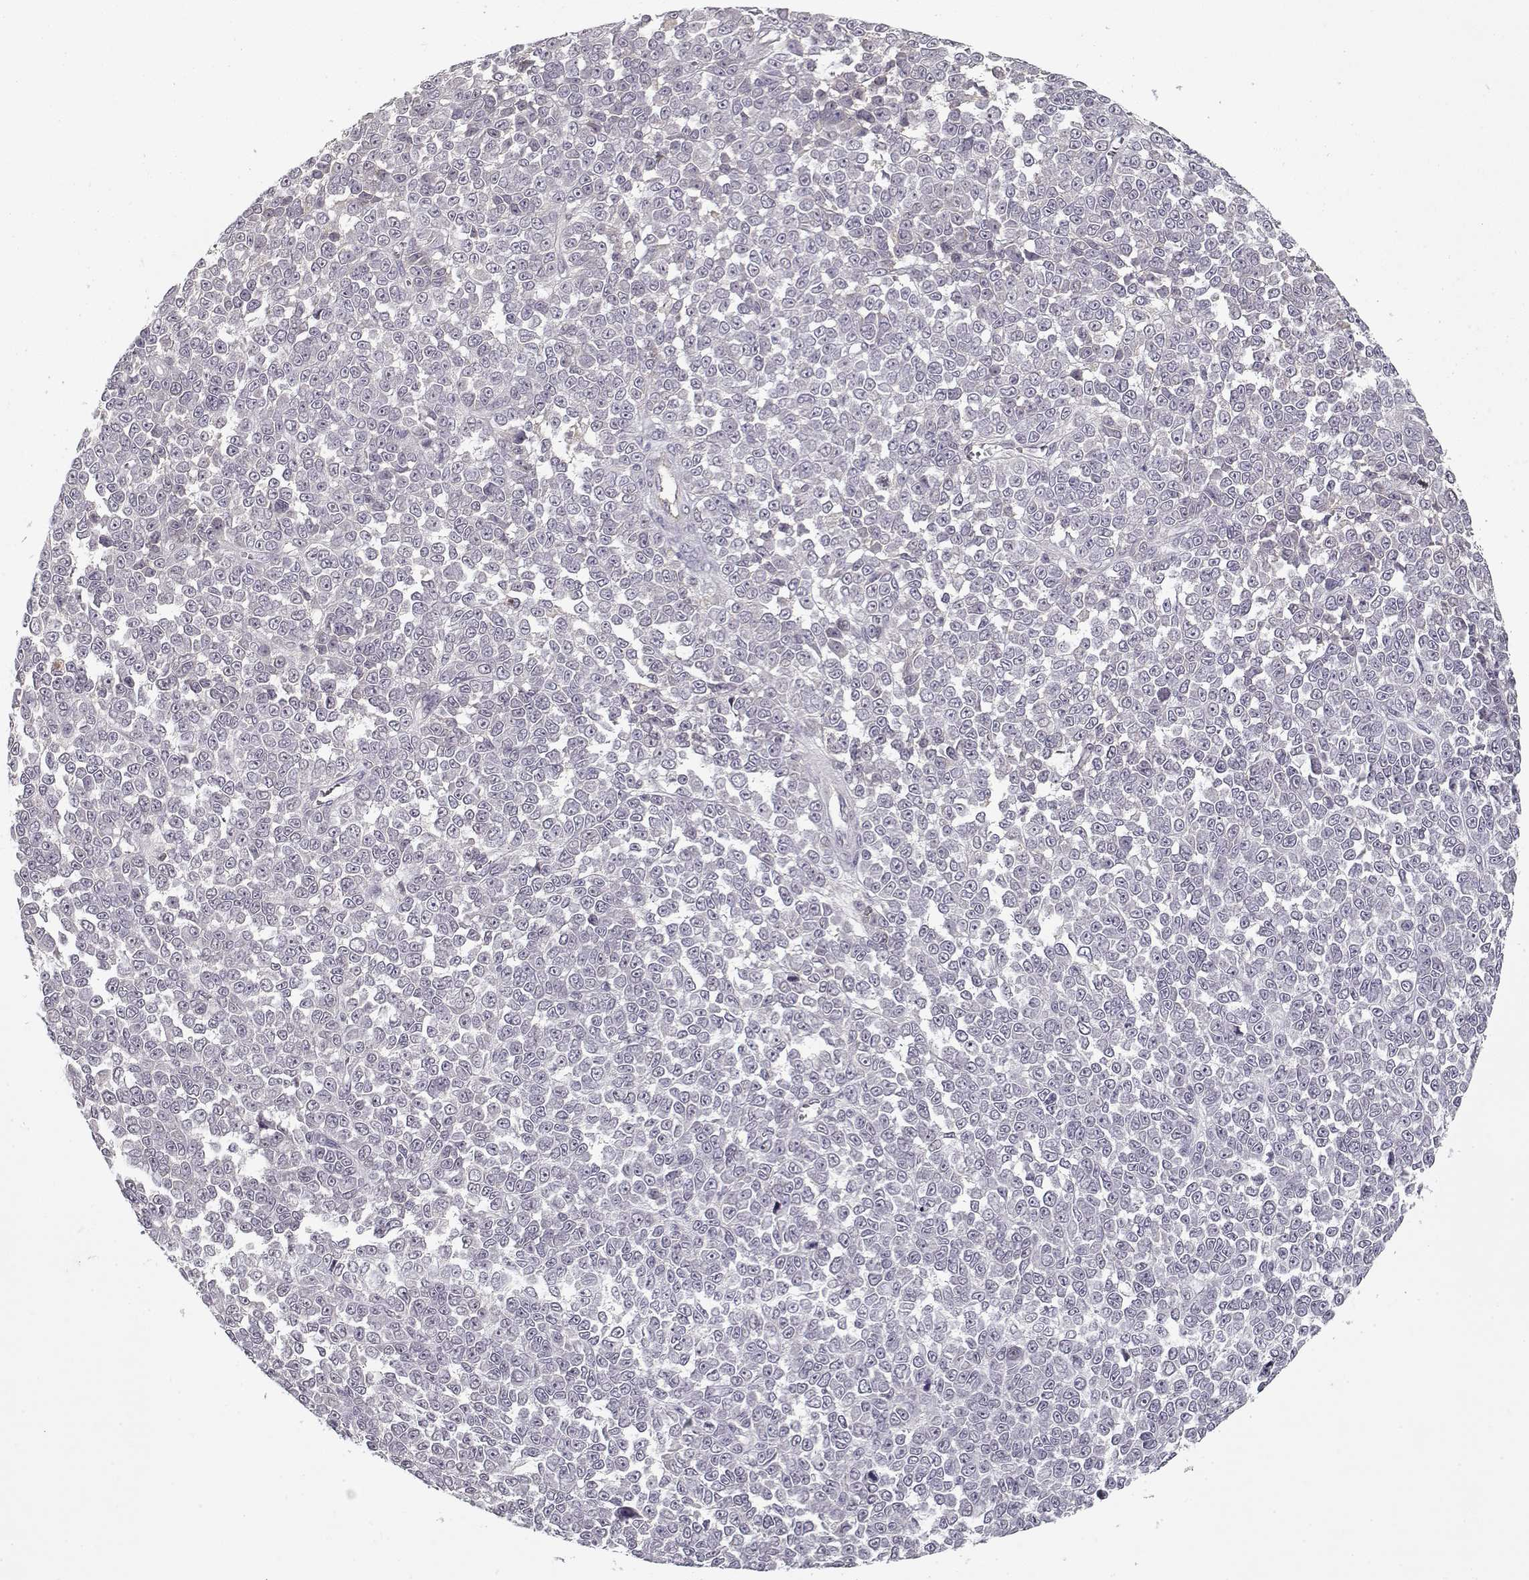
{"staining": {"intensity": "negative", "quantity": "none", "location": "none"}, "tissue": "melanoma", "cell_type": "Tumor cells", "image_type": "cancer", "snomed": [{"axis": "morphology", "description": "Malignant melanoma, NOS"}, {"axis": "topography", "description": "Skin"}], "caption": "Immunohistochemistry (IHC) of malignant melanoma demonstrates no staining in tumor cells.", "gene": "AFM", "patient": {"sex": "female", "age": 95}}